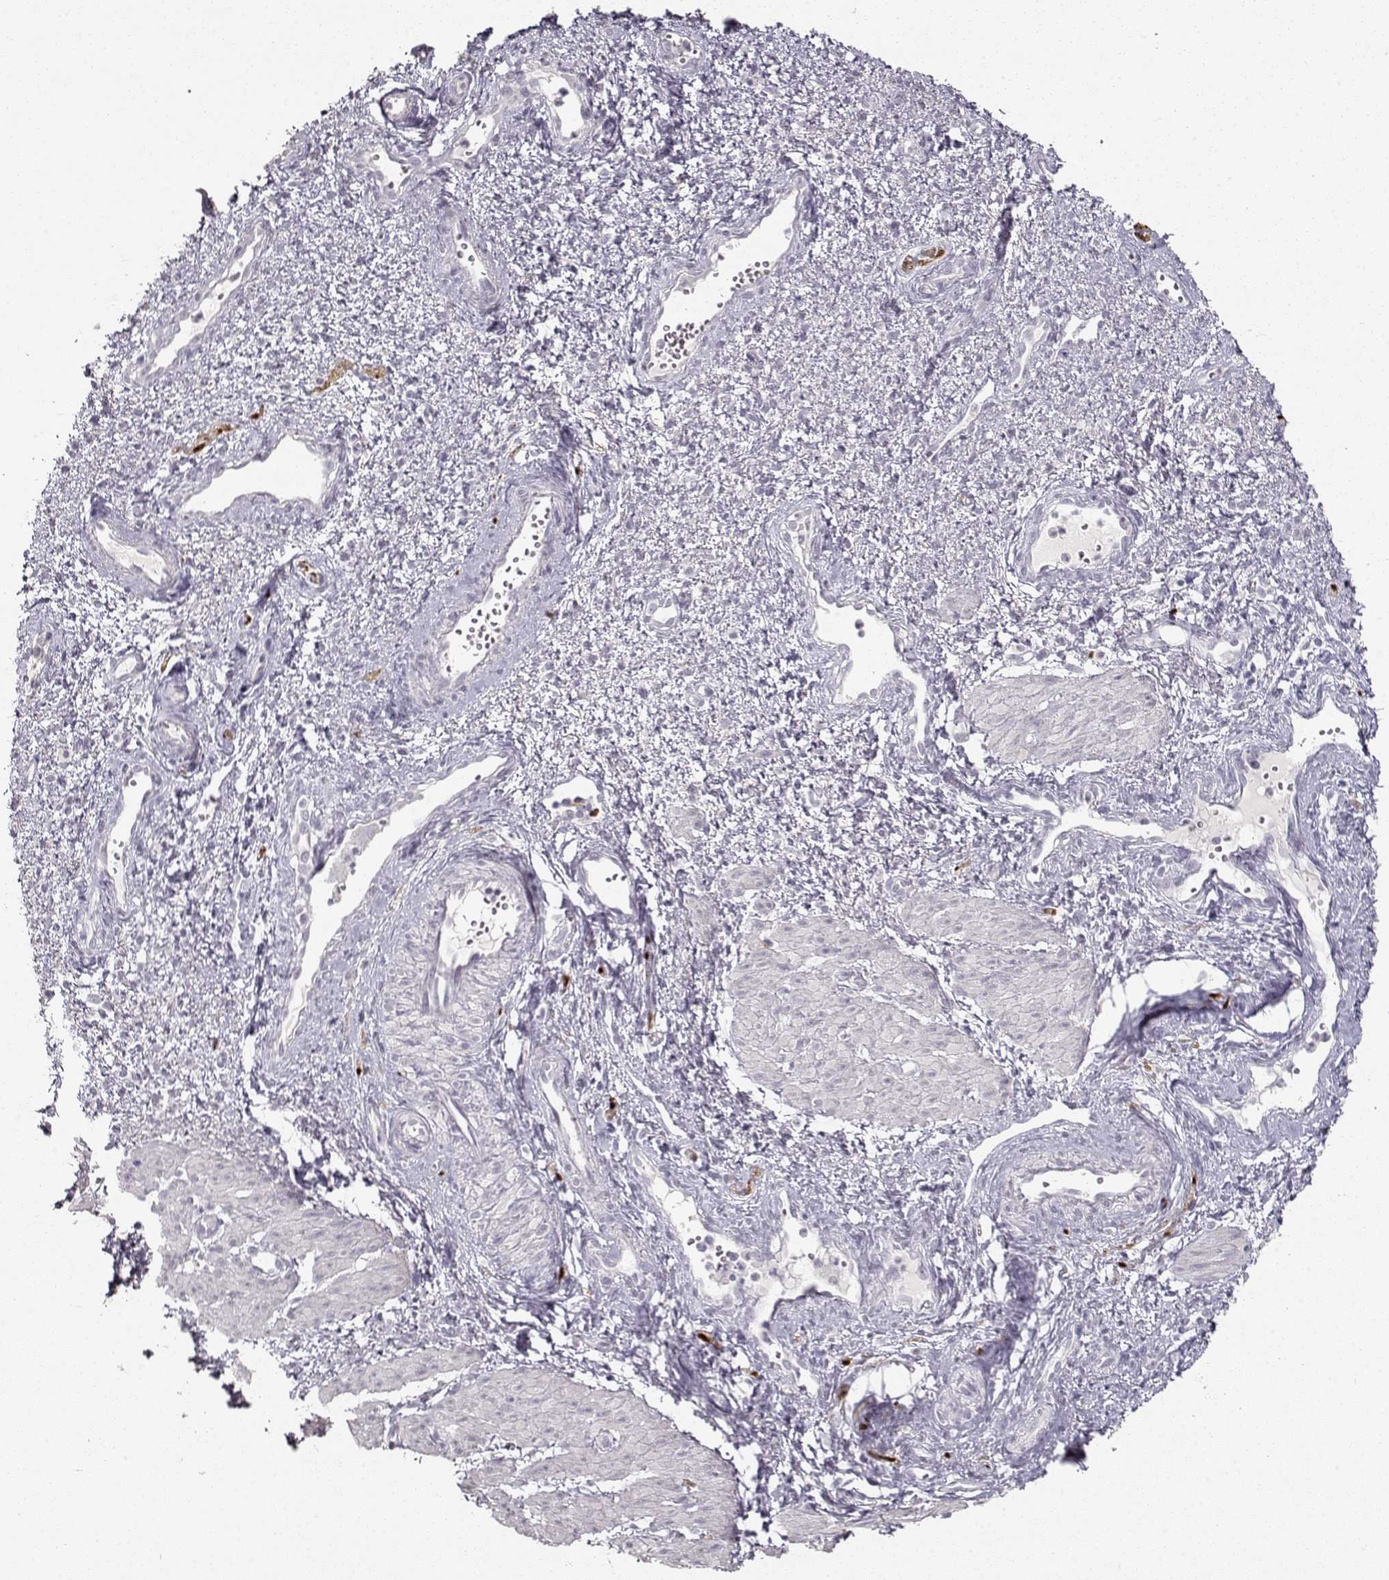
{"staining": {"intensity": "negative", "quantity": "none", "location": "none"}, "tissue": "cervical cancer", "cell_type": "Tumor cells", "image_type": "cancer", "snomed": [{"axis": "morphology", "description": "Squamous cell carcinoma, NOS"}, {"axis": "topography", "description": "Cervix"}], "caption": "DAB immunohistochemical staining of human cervical cancer displays no significant positivity in tumor cells. (Immunohistochemistry (ihc), brightfield microscopy, high magnification).", "gene": "S100B", "patient": {"sex": "female", "age": 30}}